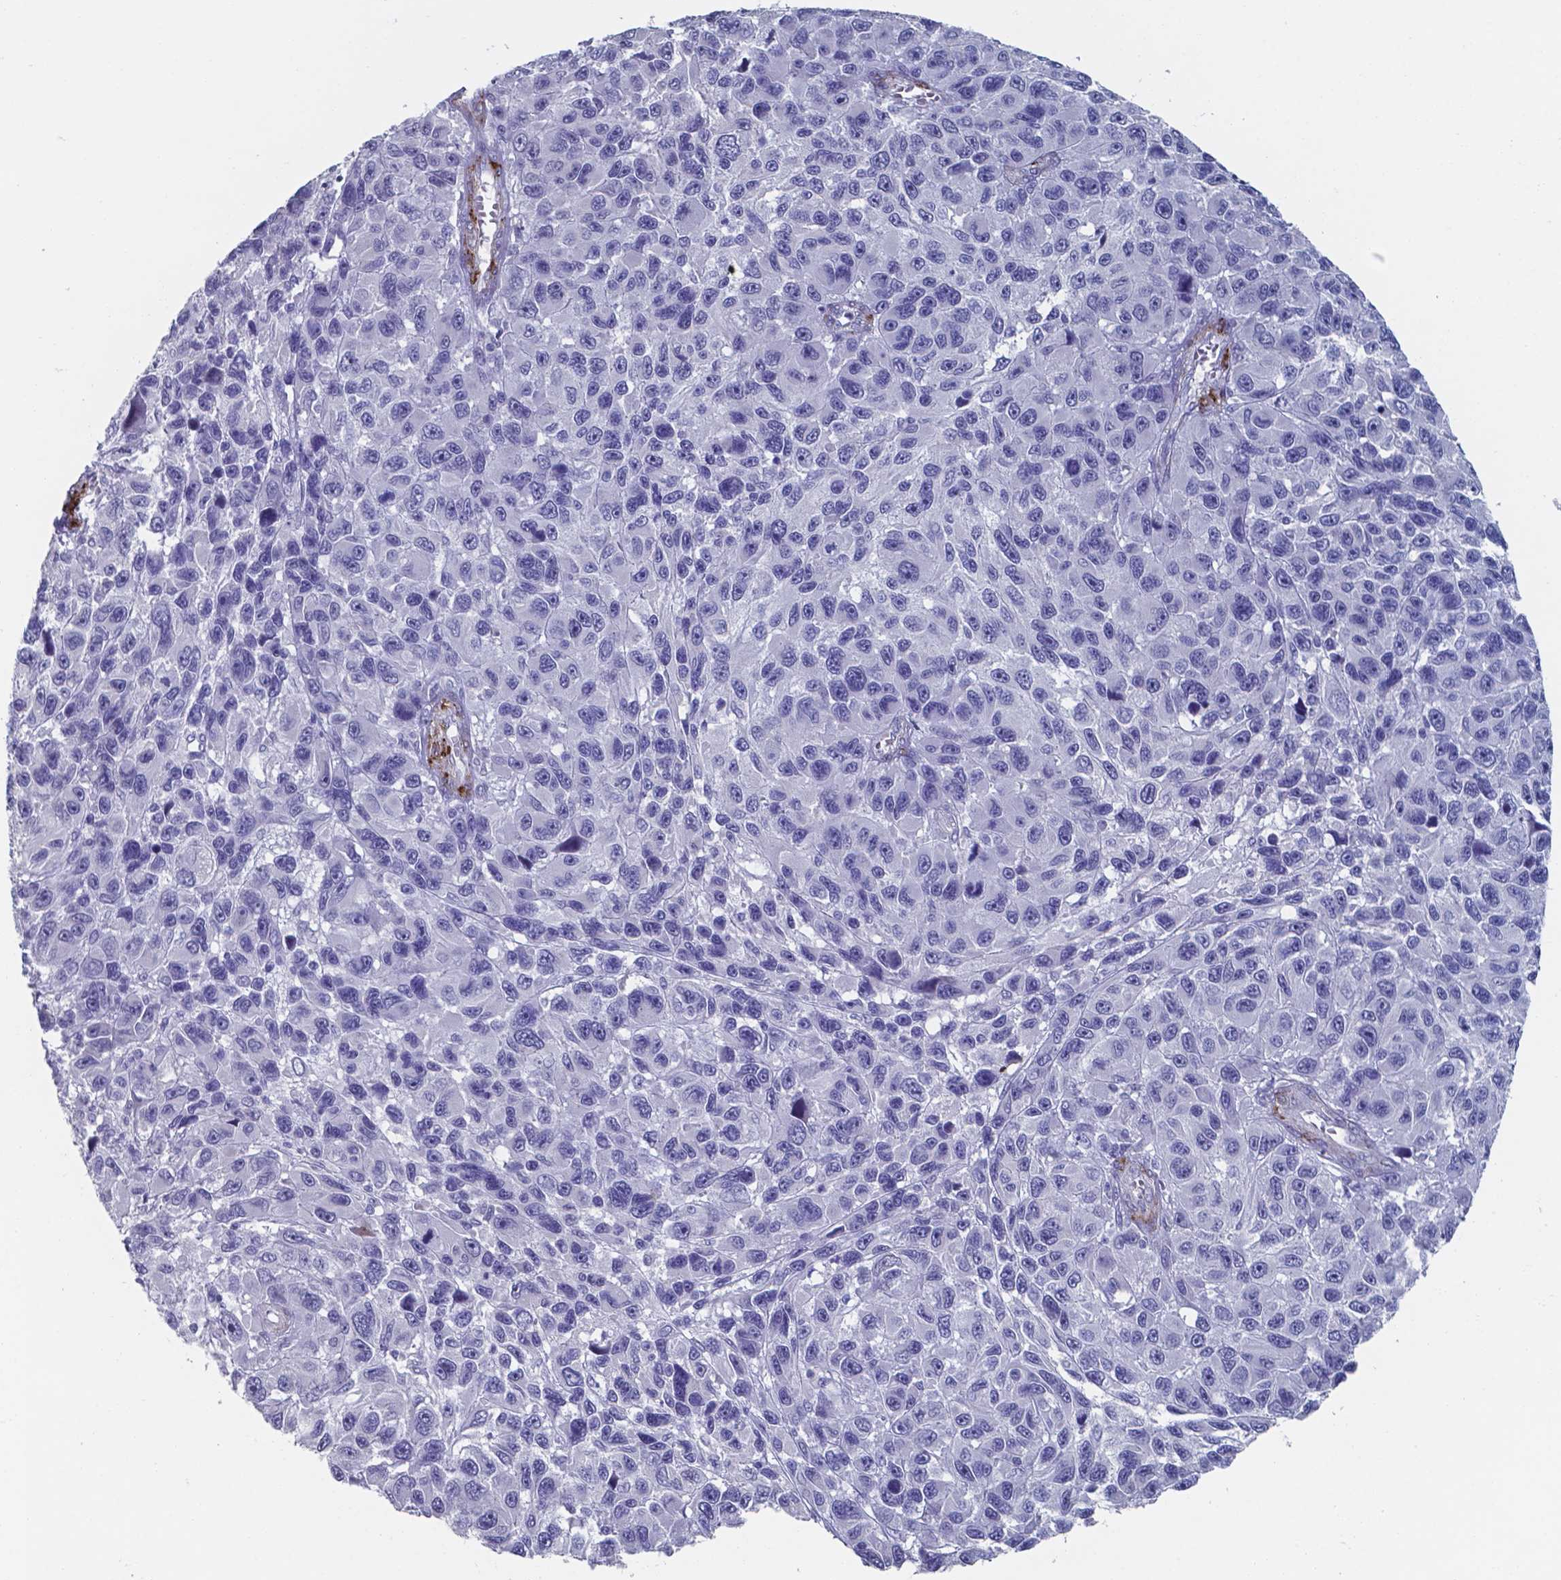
{"staining": {"intensity": "negative", "quantity": "none", "location": "none"}, "tissue": "melanoma", "cell_type": "Tumor cells", "image_type": "cancer", "snomed": [{"axis": "morphology", "description": "Malignant melanoma, NOS"}, {"axis": "topography", "description": "Skin"}], "caption": "Tumor cells show no significant staining in malignant melanoma. The staining is performed using DAB (3,3'-diaminobenzidine) brown chromogen with nuclei counter-stained in using hematoxylin.", "gene": "PLA2R1", "patient": {"sex": "male", "age": 53}}